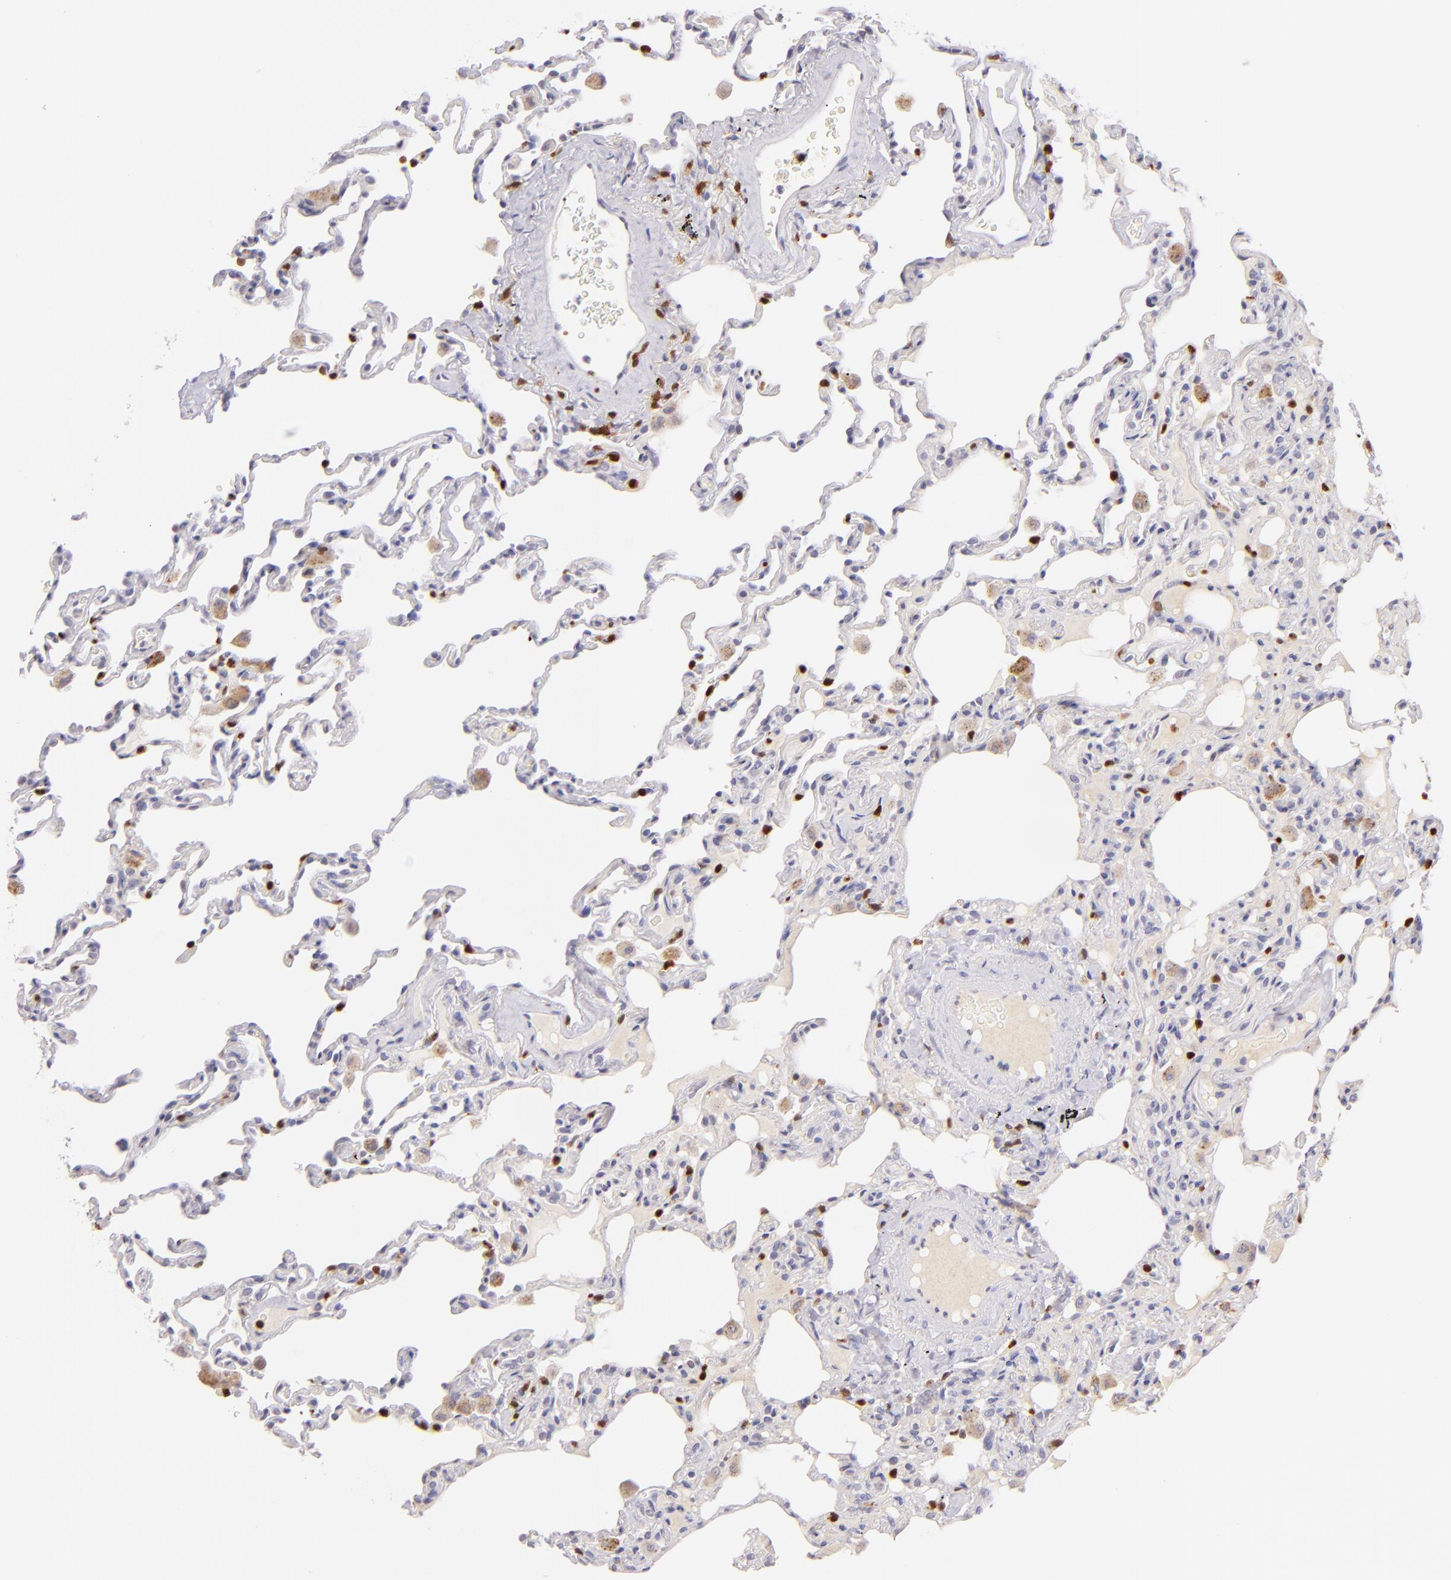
{"staining": {"intensity": "negative", "quantity": "none", "location": "none"}, "tissue": "lung", "cell_type": "Alveolar cells", "image_type": "normal", "snomed": [{"axis": "morphology", "description": "Normal tissue, NOS"}, {"axis": "topography", "description": "Lung"}], "caption": "The histopathology image reveals no staining of alveolar cells in unremarkable lung. Brightfield microscopy of immunohistochemistry stained with DAB (brown) and hematoxylin (blue), captured at high magnification.", "gene": "ZAP70", "patient": {"sex": "male", "age": 59}}